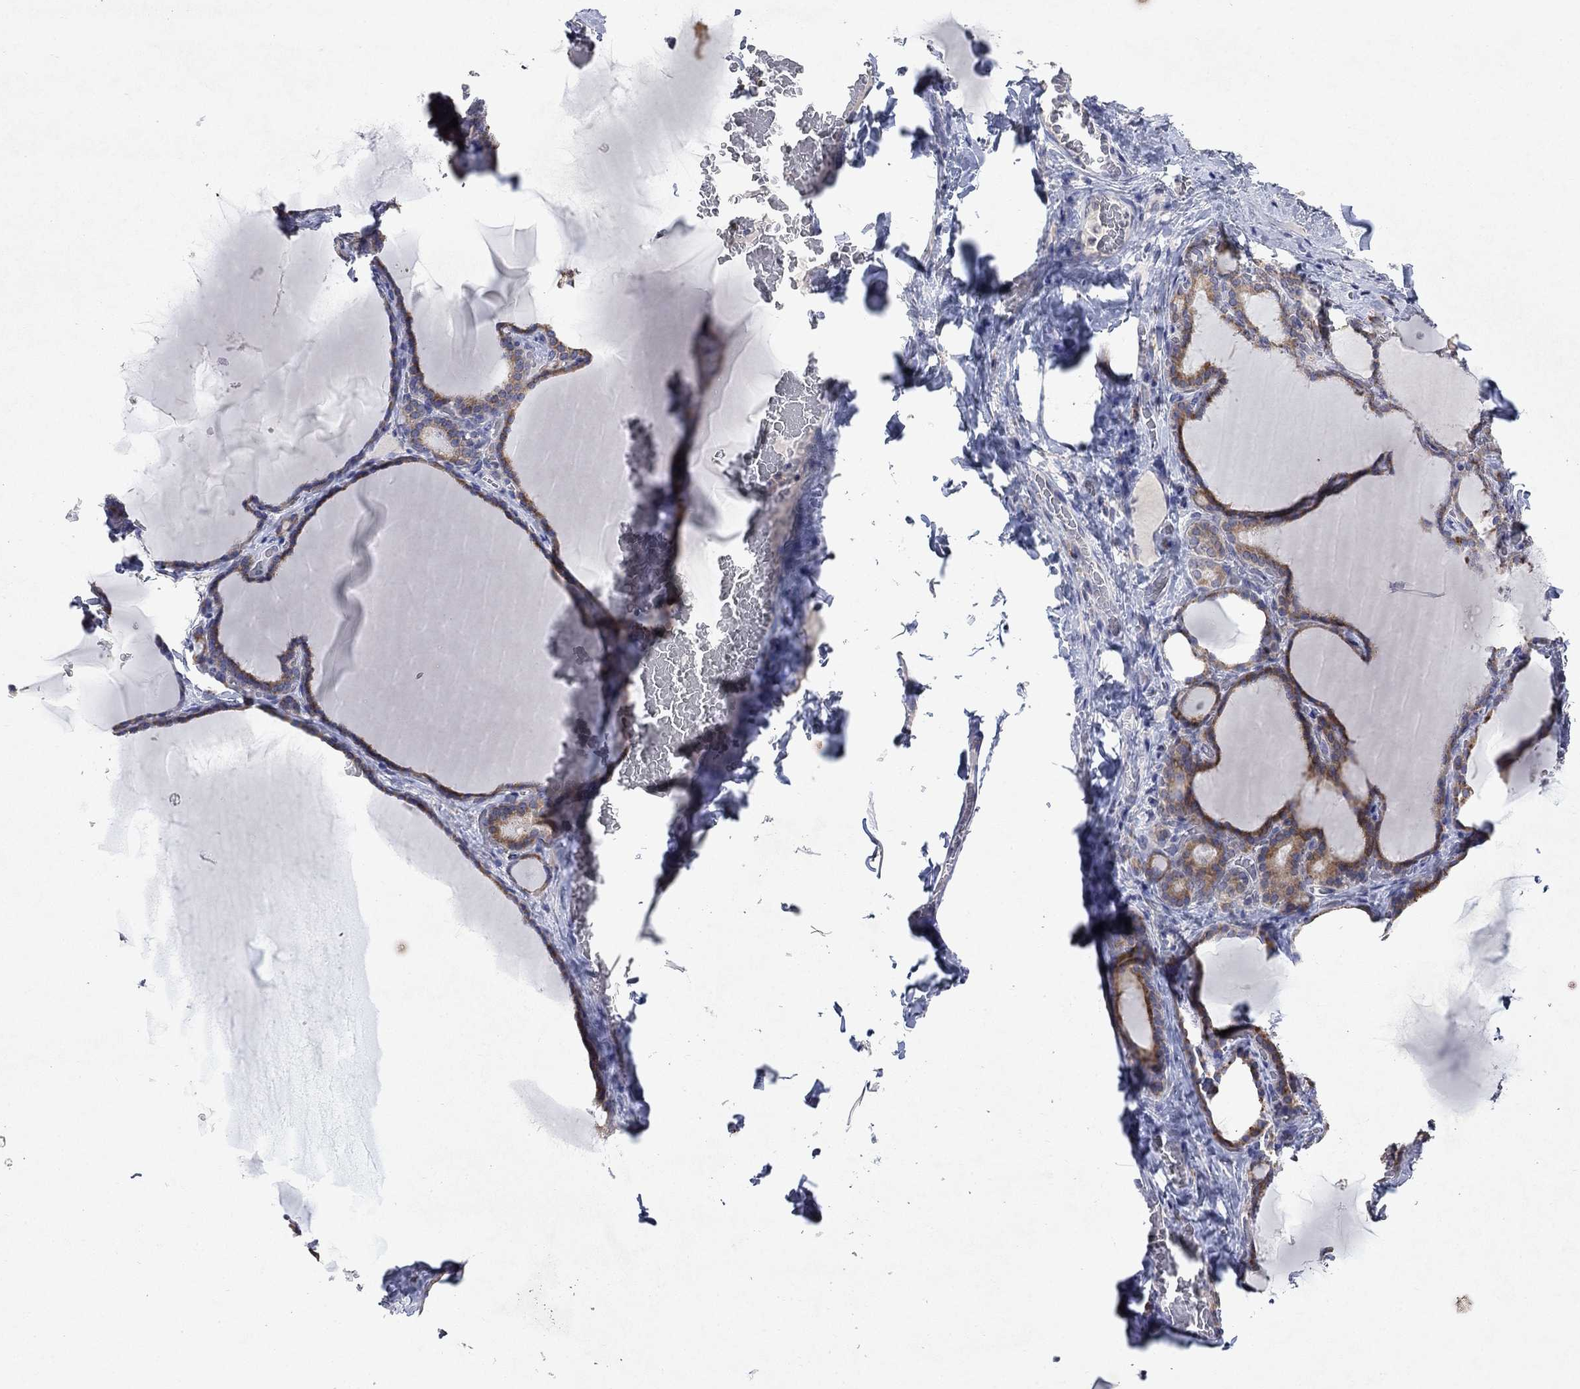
{"staining": {"intensity": "moderate", "quantity": ">75%", "location": "cytoplasmic/membranous"}, "tissue": "thyroid gland", "cell_type": "Glandular cells", "image_type": "normal", "snomed": [{"axis": "morphology", "description": "Normal tissue, NOS"}, {"axis": "morphology", "description": "Hyperplasia, NOS"}, {"axis": "topography", "description": "Thyroid gland"}], "caption": "Thyroid gland was stained to show a protein in brown. There is medium levels of moderate cytoplasmic/membranous positivity in about >75% of glandular cells. (IHC, brightfield microscopy, high magnification).", "gene": "TMEM97", "patient": {"sex": "female", "age": 27}}